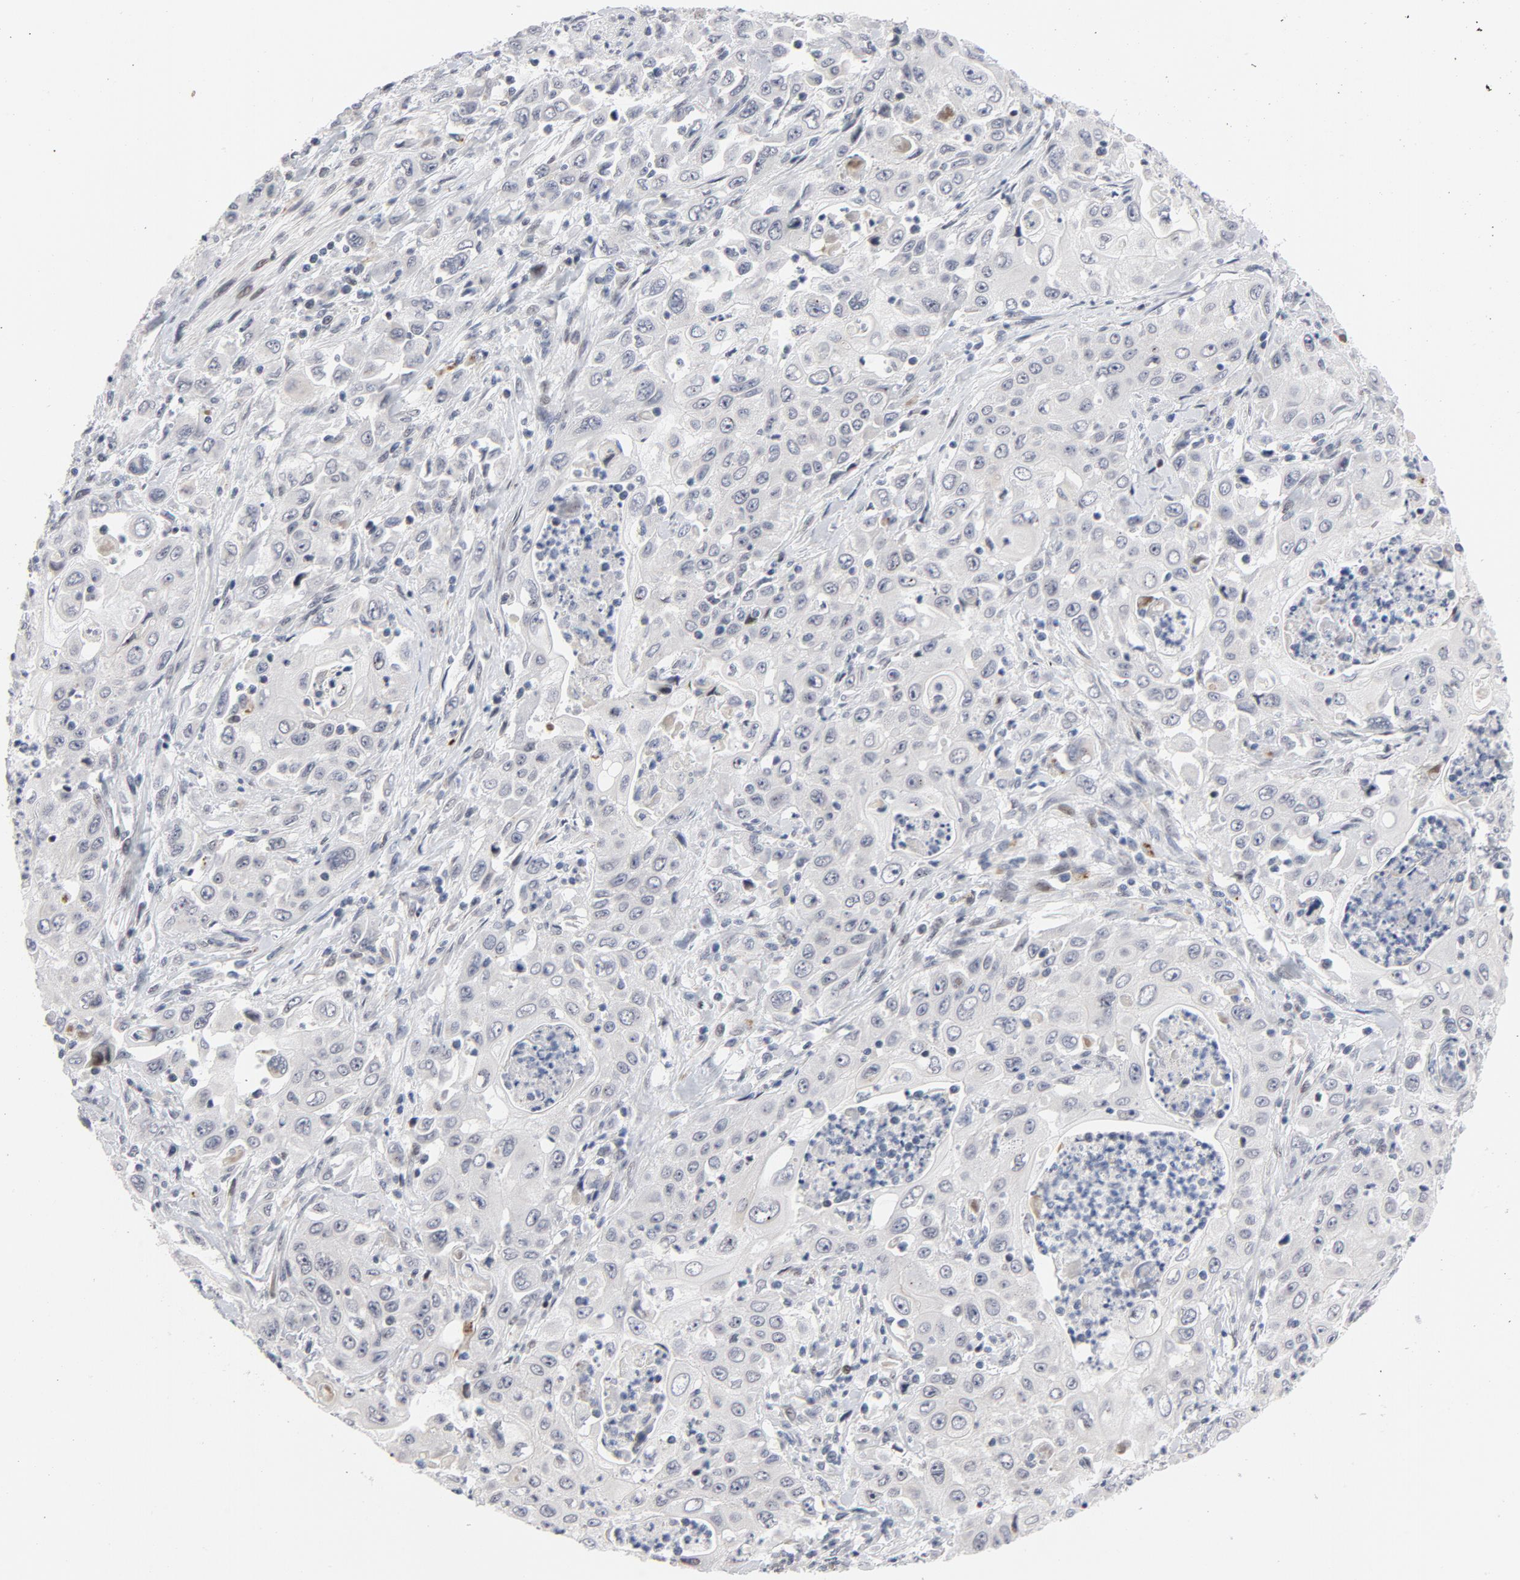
{"staining": {"intensity": "weak", "quantity": "<25%", "location": "cytoplasmic/membranous"}, "tissue": "pancreatic cancer", "cell_type": "Tumor cells", "image_type": "cancer", "snomed": [{"axis": "morphology", "description": "Adenocarcinoma, NOS"}, {"axis": "topography", "description": "Pancreas"}], "caption": "A high-resolution image shows immunohistochemistry staining of adenocarcinoma (pancreatic), which demonstrates no significant positivity in tumor cells.", "gene": "NFIC", "patient": {"sex": "male", "age": 70}}